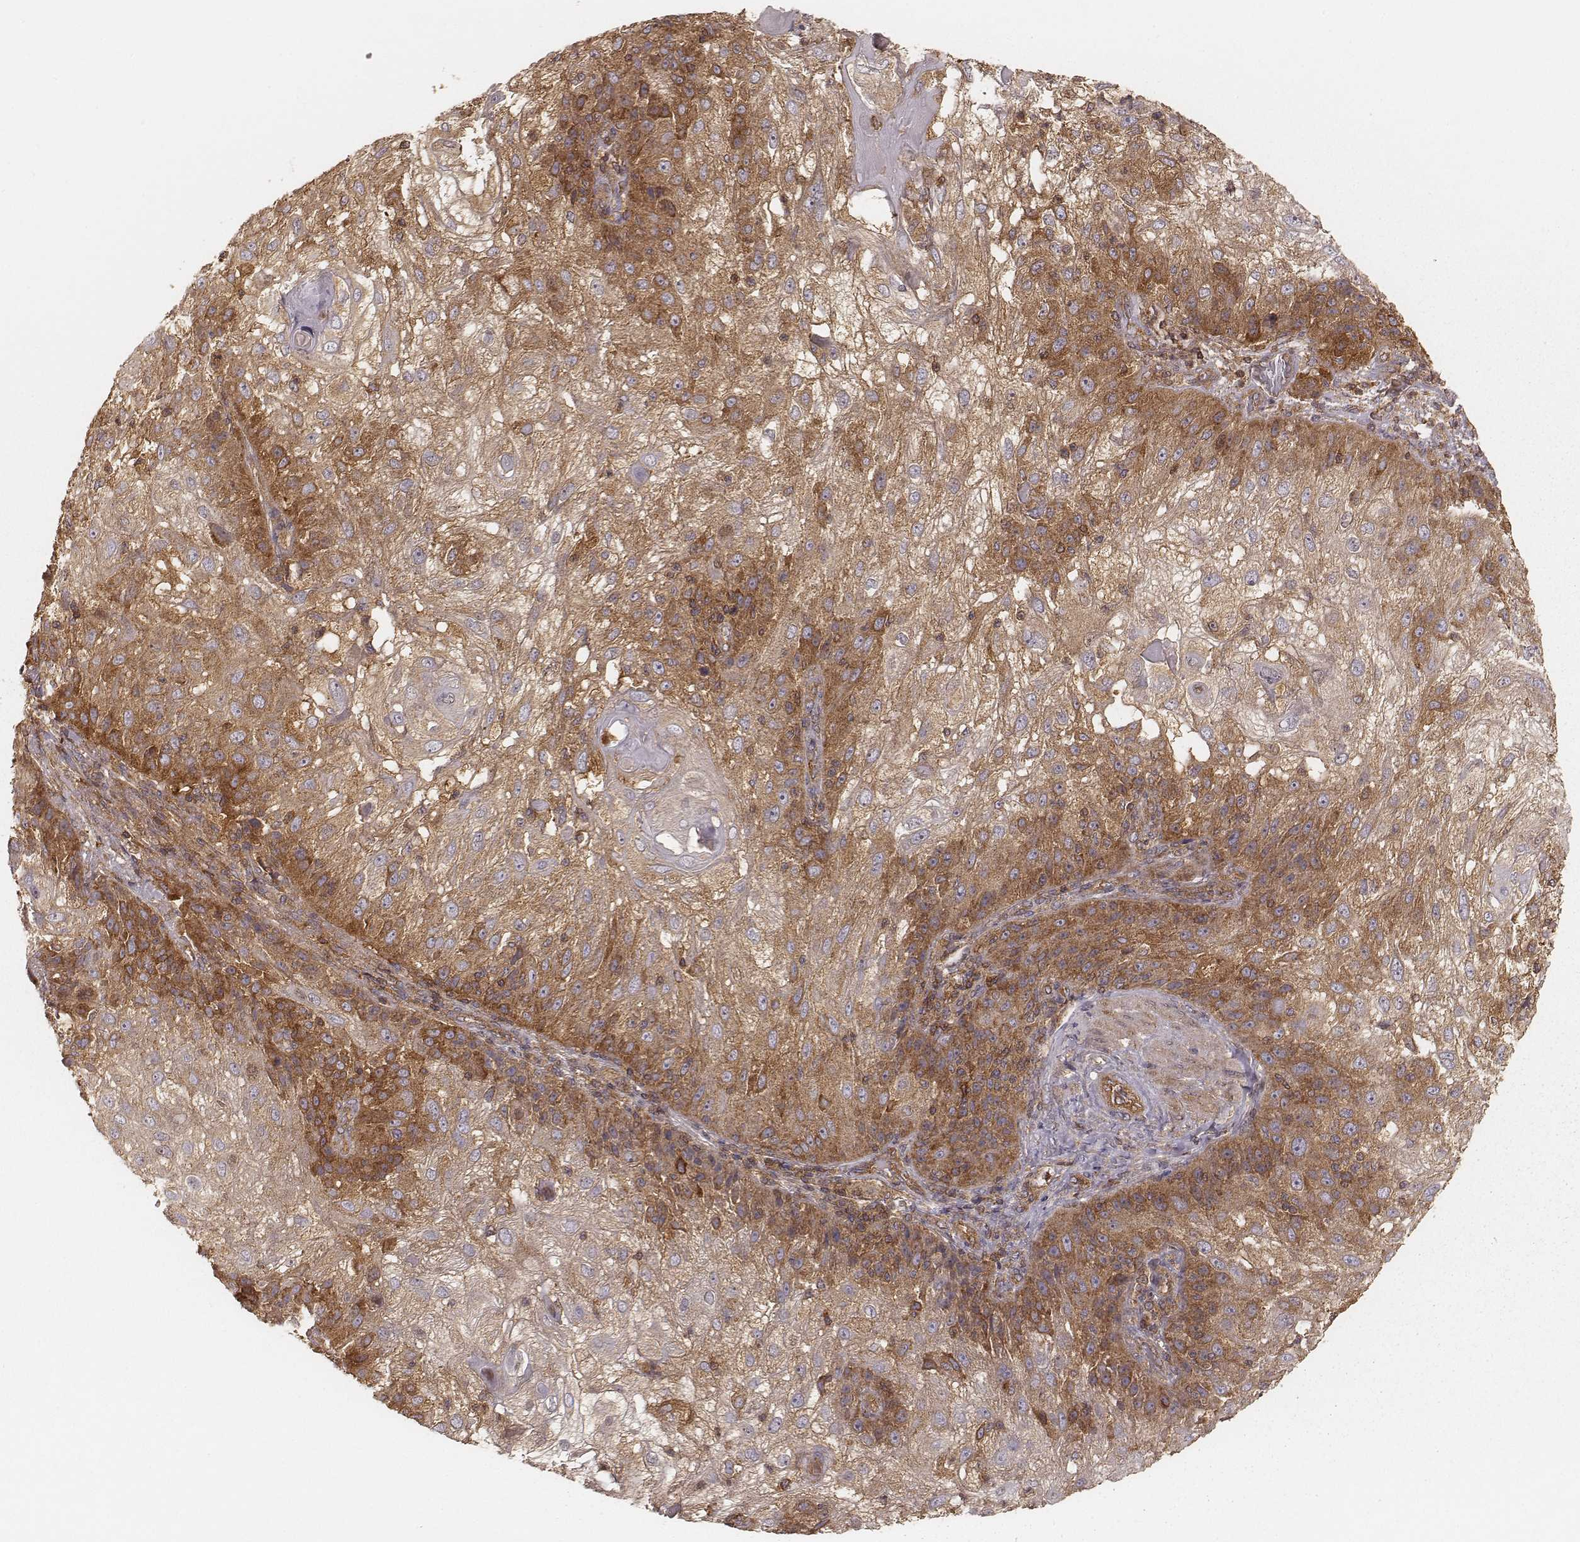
{"staining": {"intensity": "moderate", "quantity": ">75%", "location": "cytoplasmic/membranous"}, "tissue": "skin cancer", "cell_type": "Tumor cells", "image_type": "cancer", "snomed": [{"axis": "morphology", "description": "Normal tissue, NOS"}, {"axis": "morphology", "description": "Squamous cell carcinoma, NOS"}, {"axis": "topography", "description": "Skin"}], "caption": "Protein expression by immunohistochemistry (IHC) reveals moderate cytoplasmic/membranous expression in approximately >75% of tumor cells in squamous cell carcinoma (skin).", "gene": "CARS1", "patient": {"sex": "female", "age": 83}}